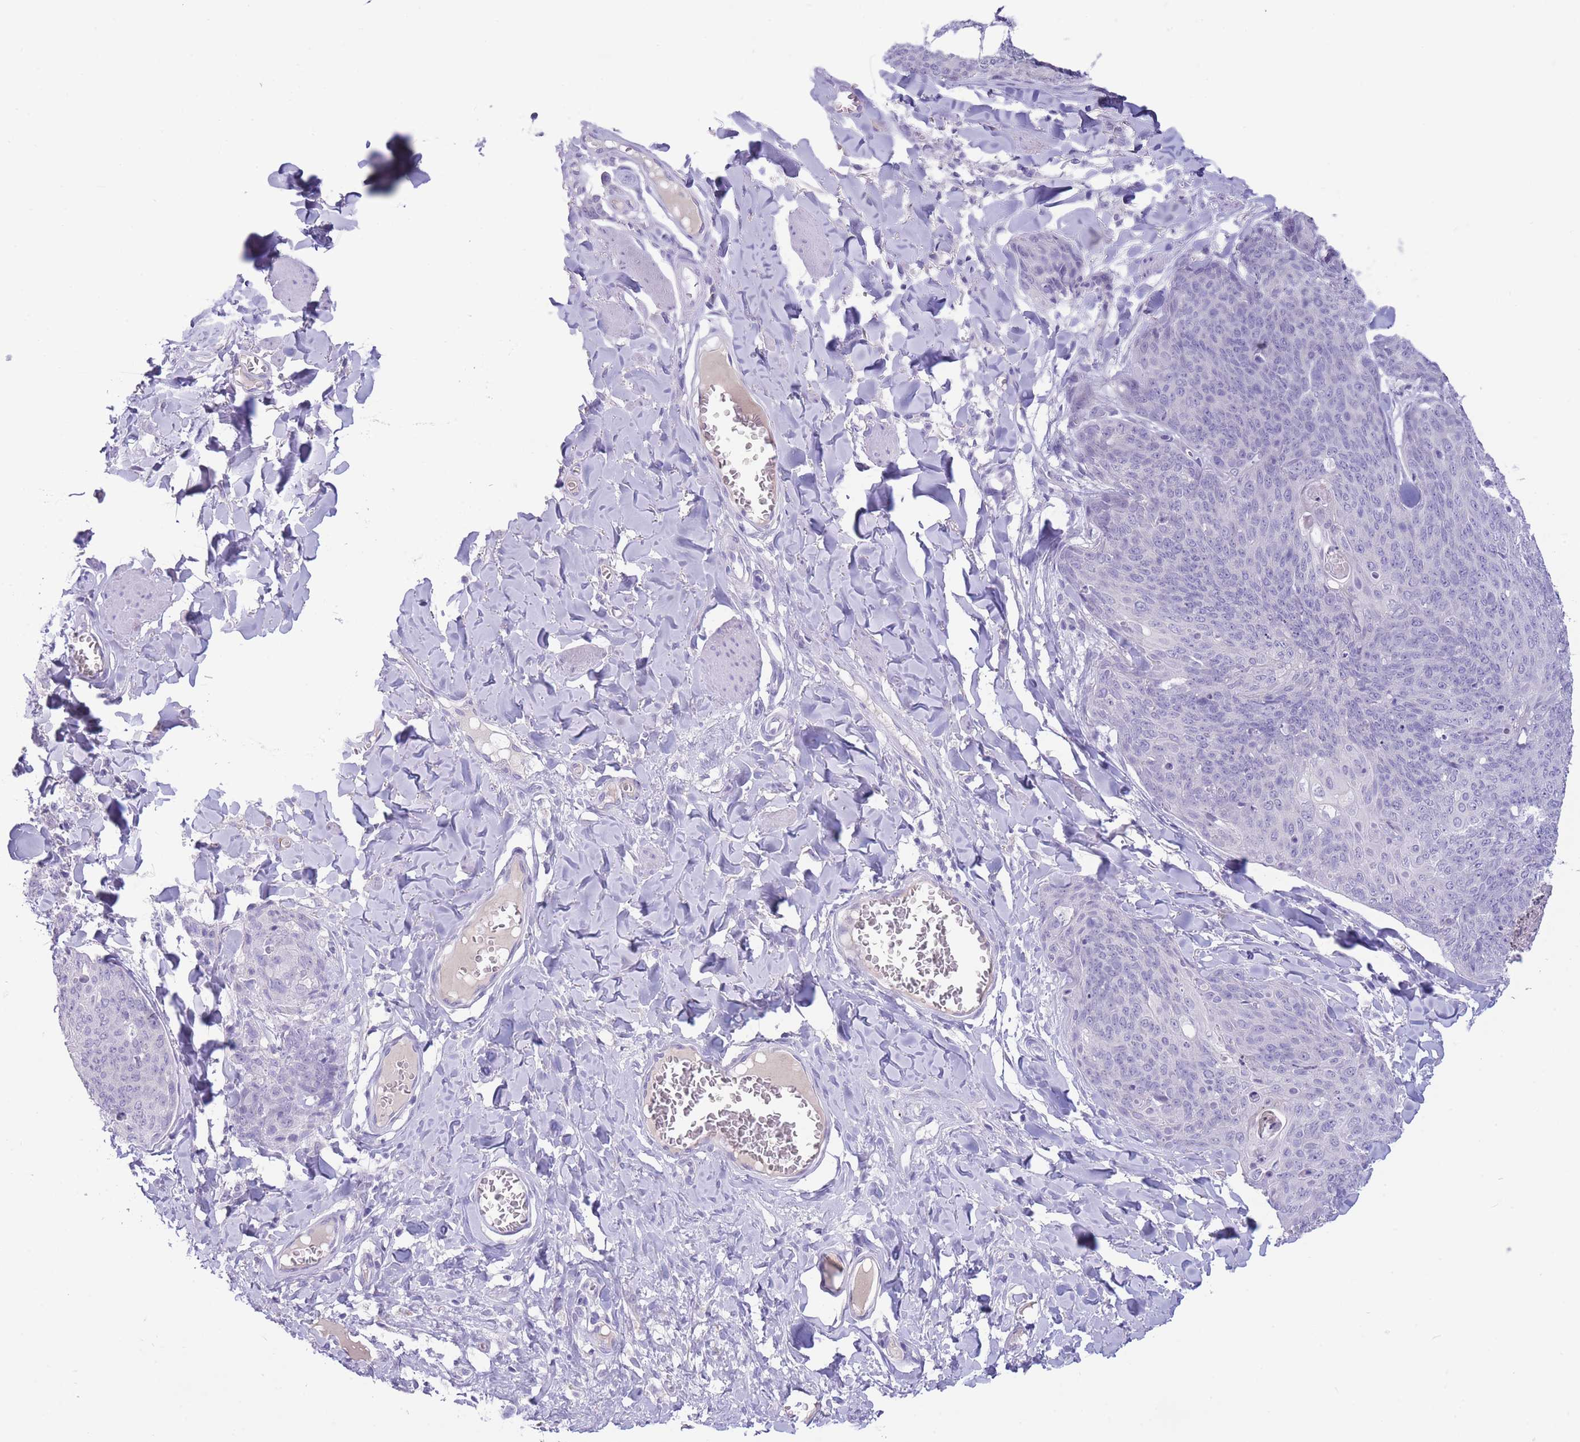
{"staining": {"intensity": "negative", "quantity": "none", "location": "none"}, "tissue": "skin cancer", "cell_type": "Tumor cells", "image_type": "cancer", "snomed": [{"axis": "morphology", "description": "Squamous cell carcinoma, NOS"}, {"axis": "topography", "description": "Skin"}, {"axis": "topography", "description": "Vulva"}], "caption": "The micrograph reveals no staining of tumor cells in skin squamous cell carcinoma.", "gene": "ASAP3", "patient": {"sex": "female", "age": 85}}